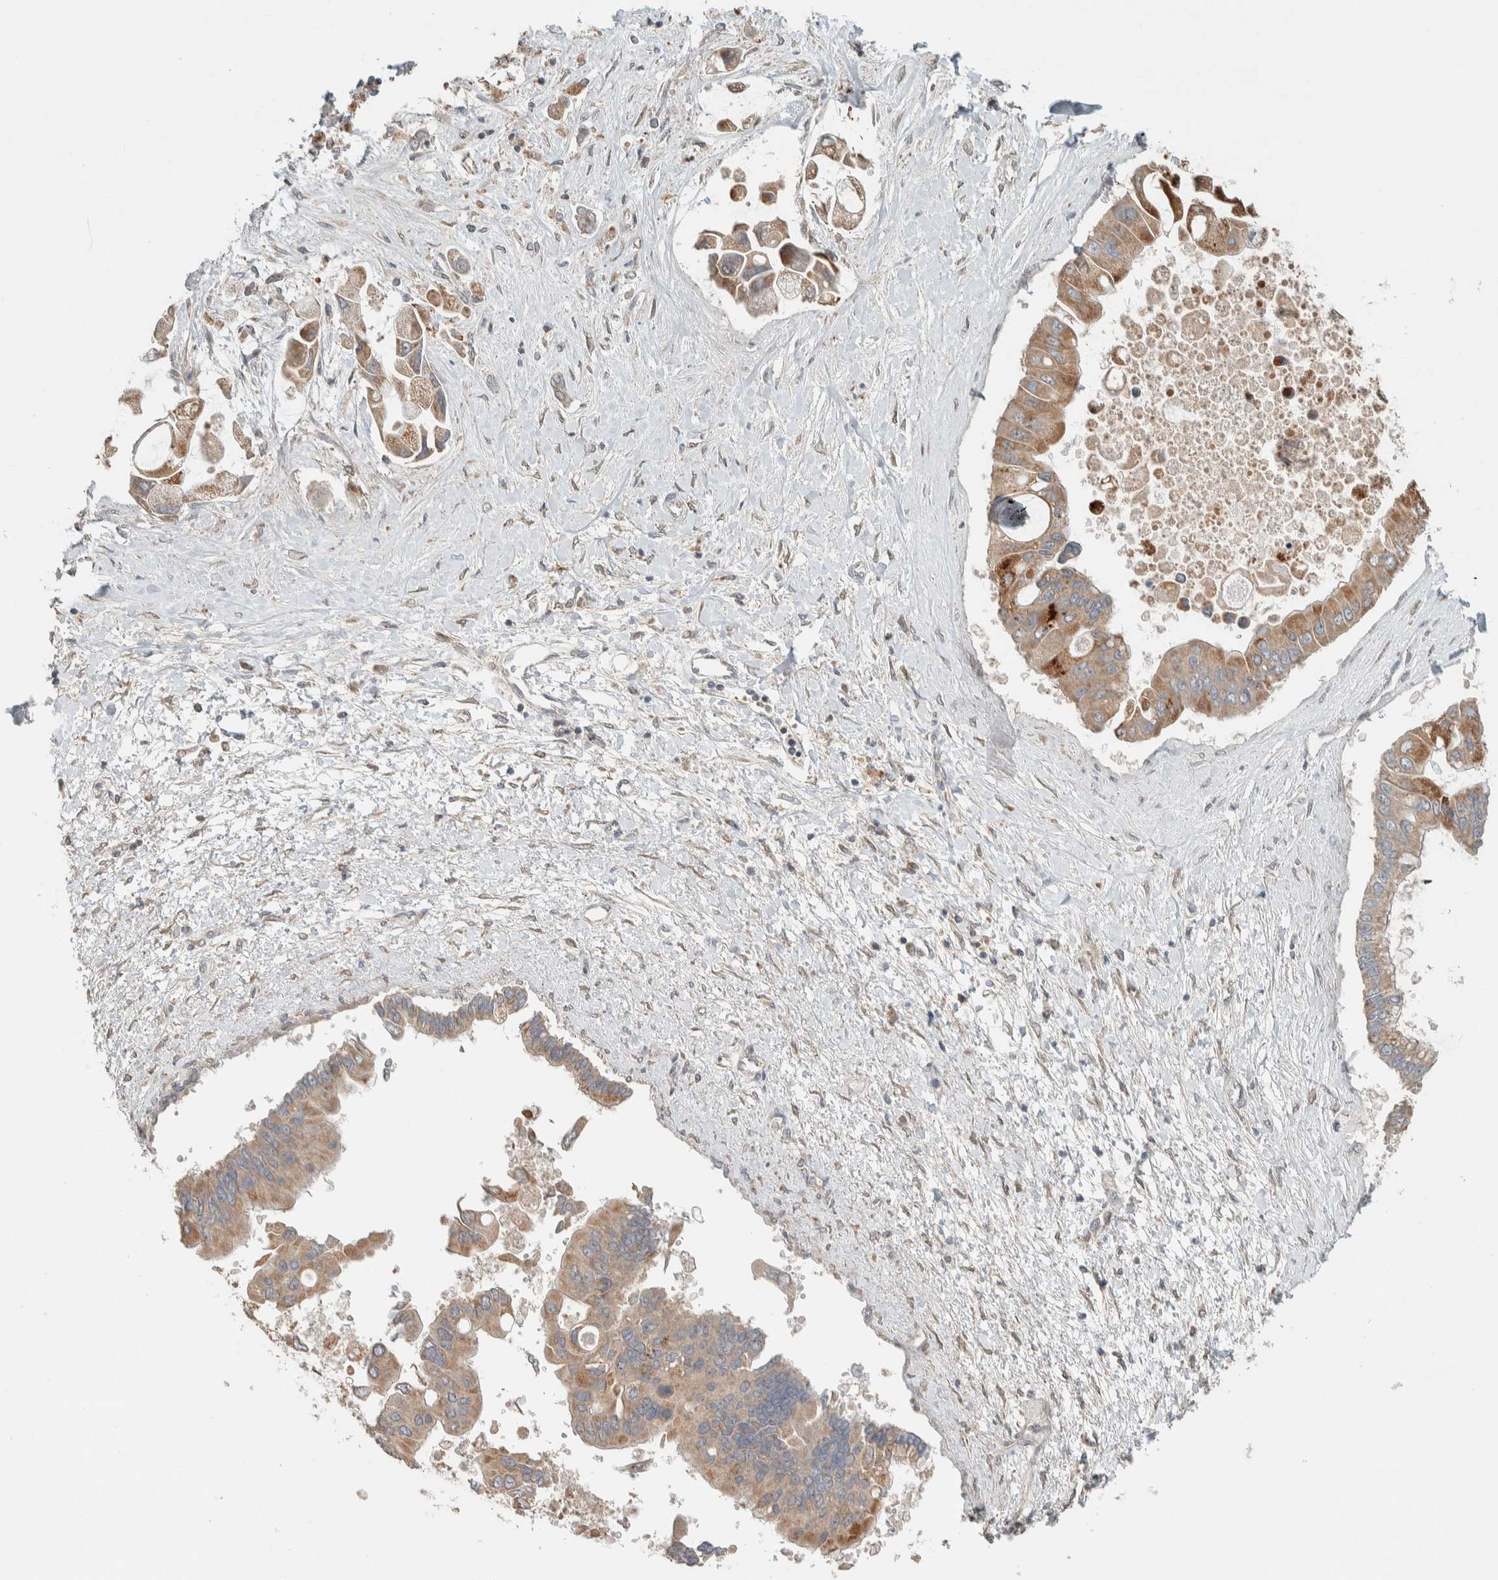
{"staining": {"intensity": "weak", "quantity": ">75%", "location": "cytoplasmic/membranous"}, "tissue": "liver cancer", "cell_type": "Tumor cells", "image_type": "cancer", "snomed": [{"axis": "morphology", "description": "Cholangiocarcinoma"}, {"axis": "topography", "description": "Liver"}], "caption": "High-magnification brightfield microscopy of liver cancer stained with DAB (3,3'-diaminobenzidine) (brown) and counterstained with hematoxylin (blue). tumor cells exhibit weak cytoplasmic/membranous staining is seen in approximately>75% of cells.", "gene": "NBR1", "patient": {"sex": "male", "age": 50}}